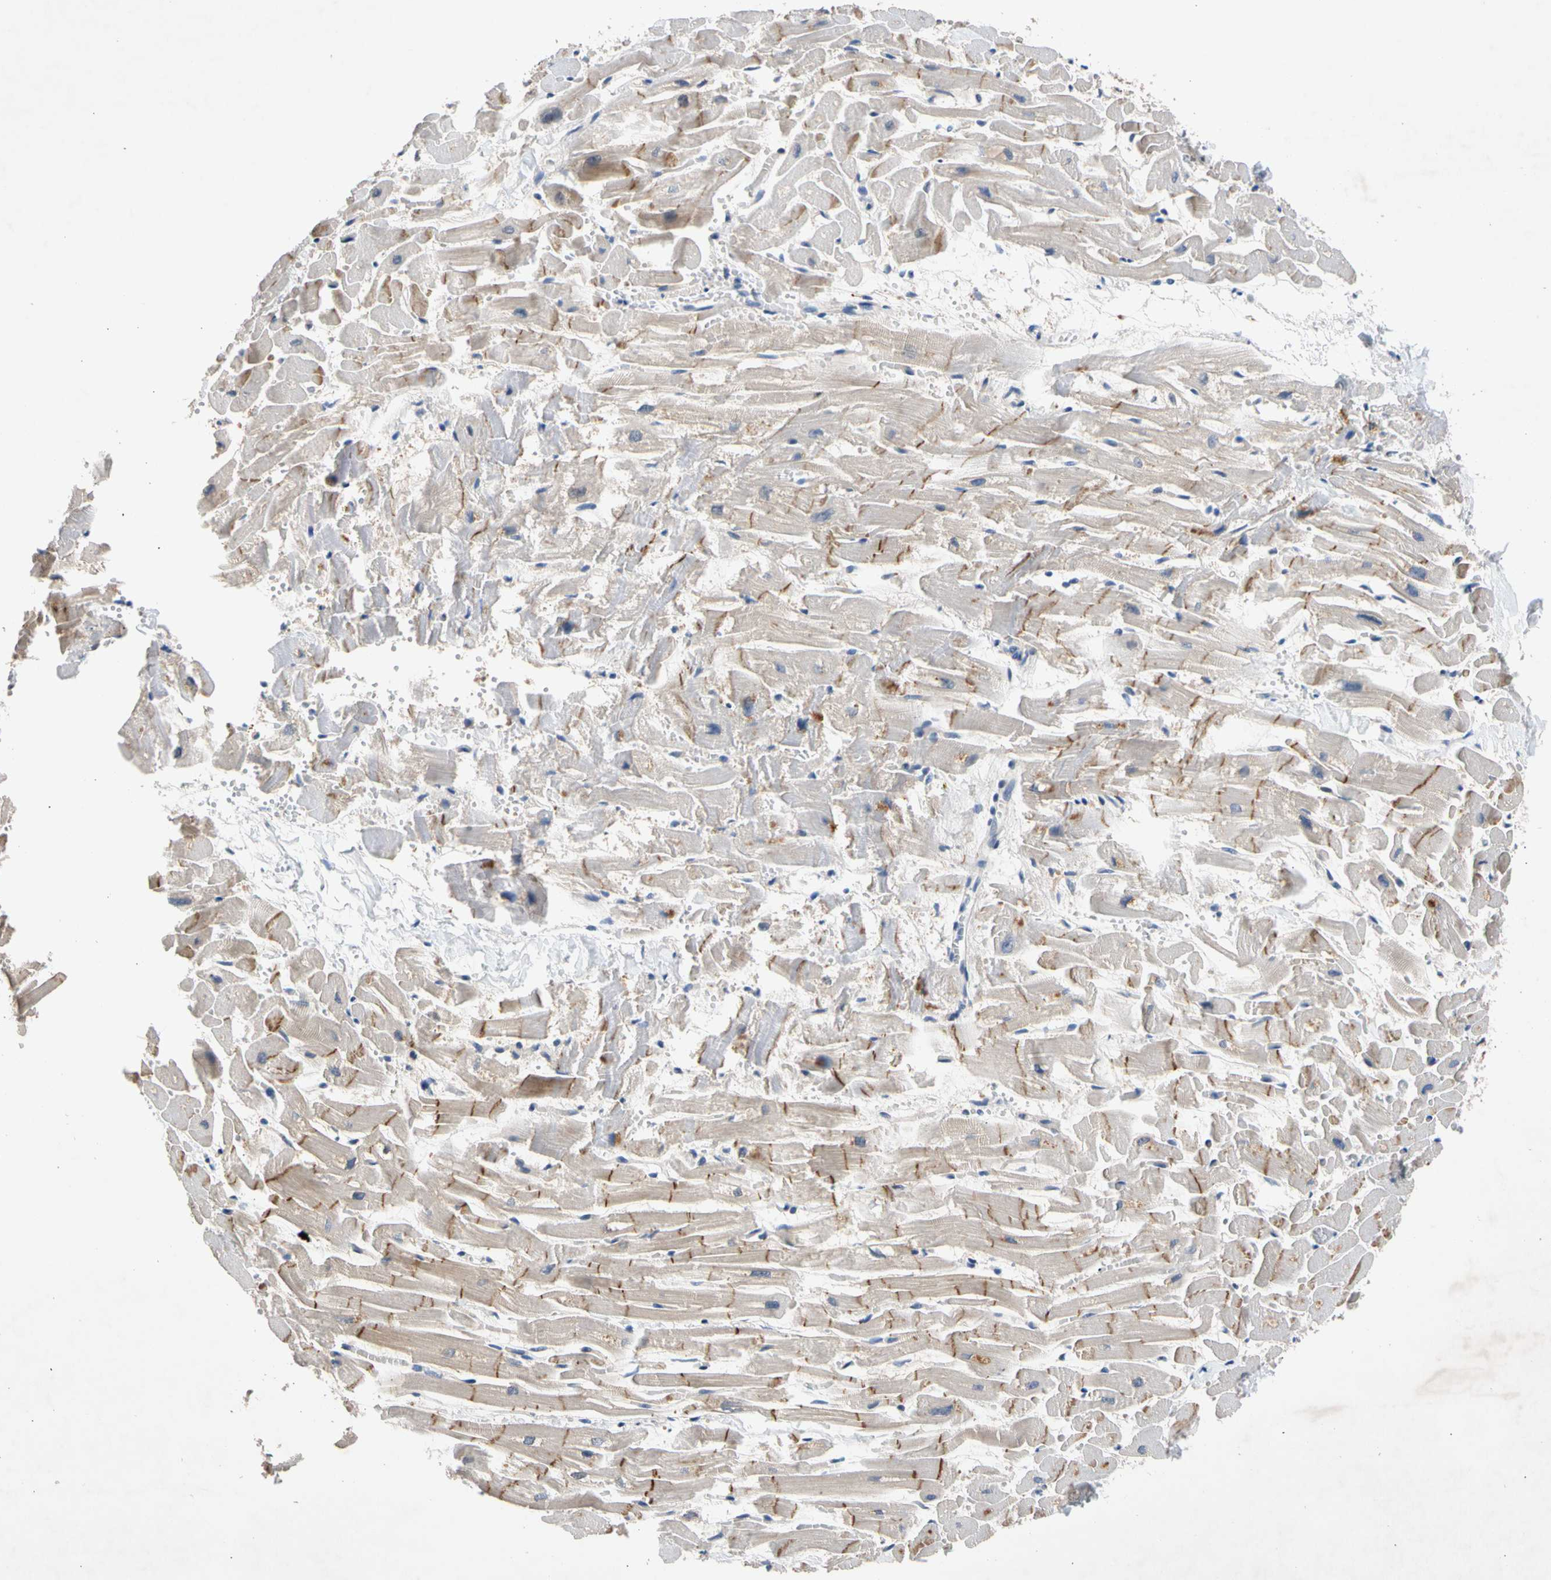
{"staining": {"intensity": "moderate", "quantity": ">75%", "location": "cytoplasmic/membranous"}, "tissue": "heart muscle", "cell_type": "Cardiomyocytes", "image_type": "normal", "snomed": [{"axis": "morphology", "description": "Normal tissue, NOS"}, {"axis": "topography", "description": "Heart"}], "caption": "Protein analysis of benign heart muscle demonstrates moderate cytoplasmic/membranous expression in approximately >75% of cardiomyocytes.", "gene": "CNST", "patient": {"sex": "female", "age": 19}}